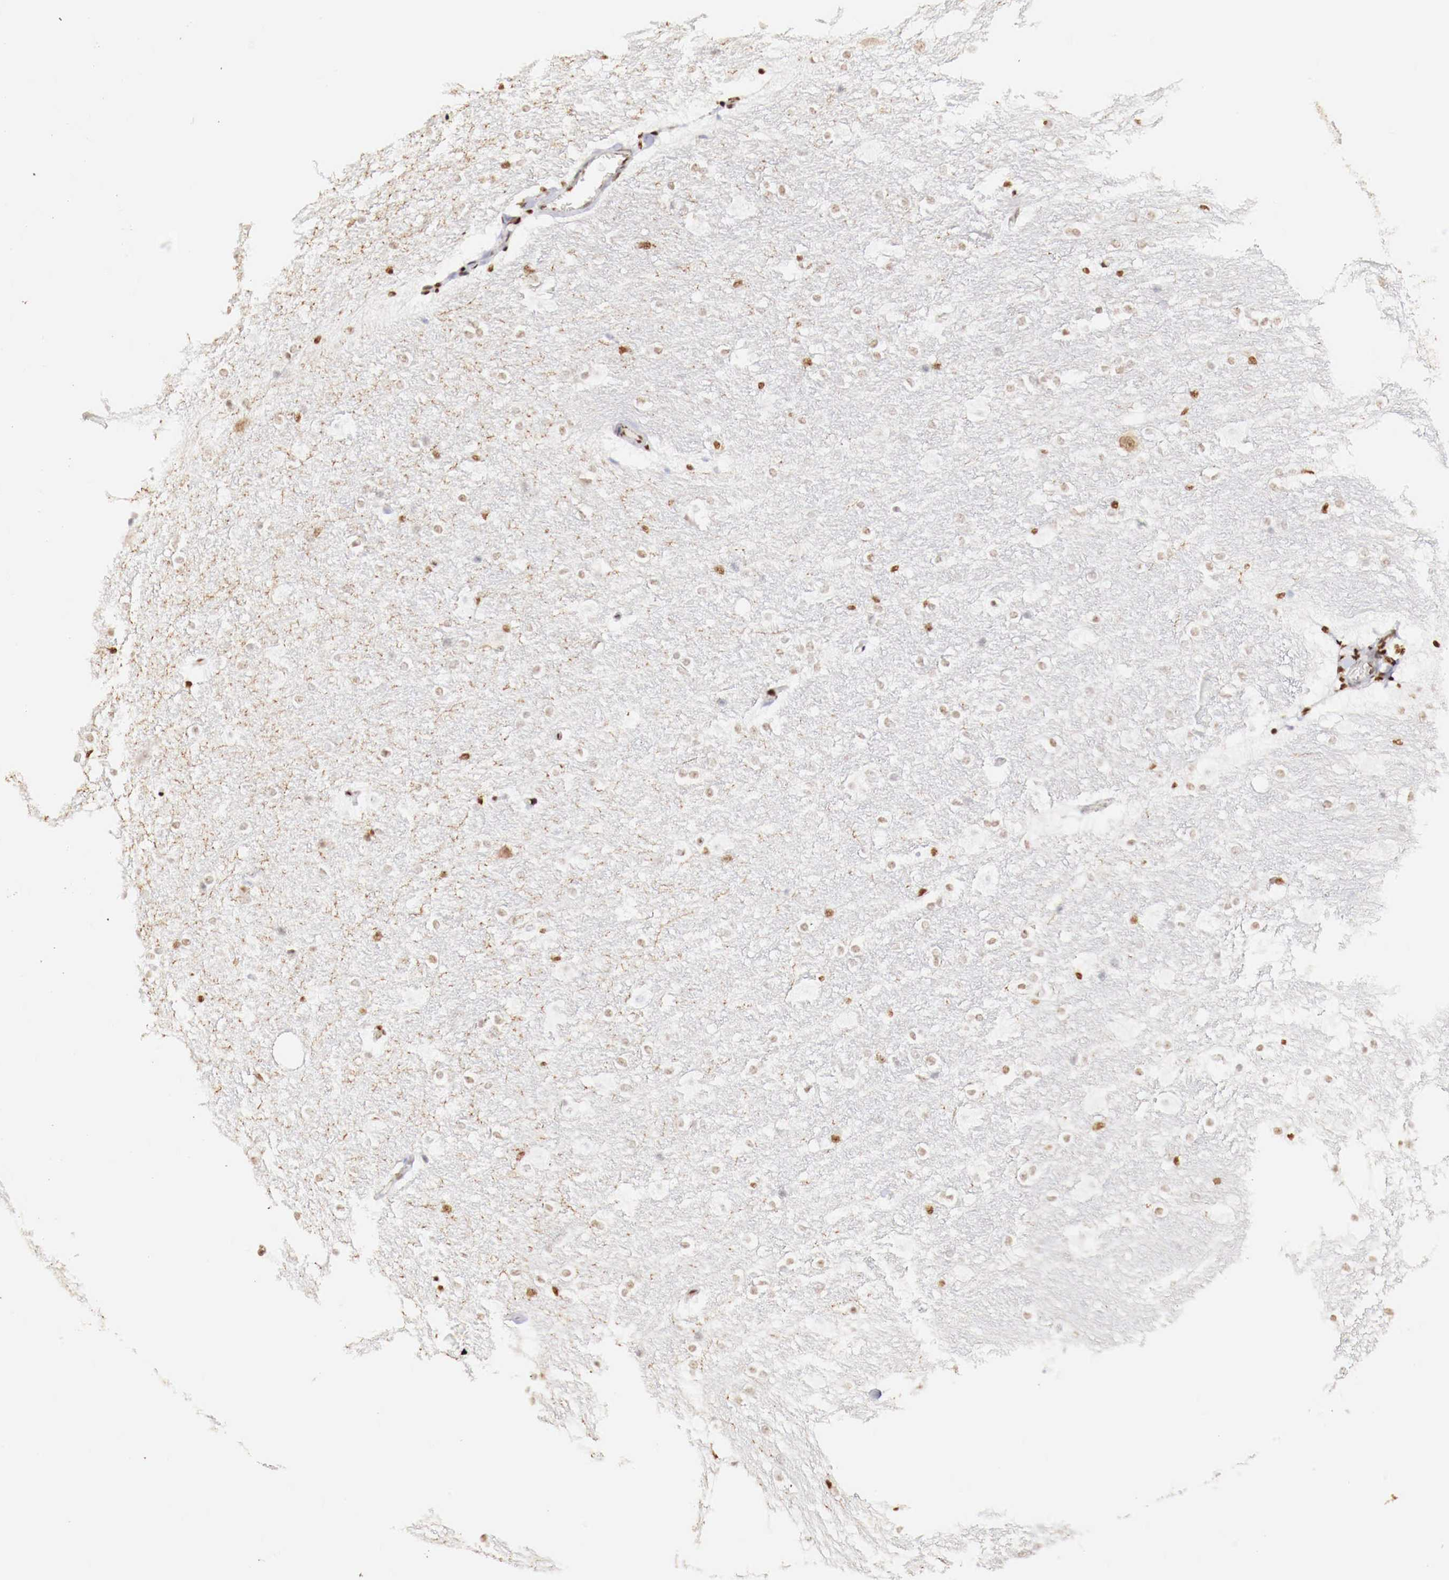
{"staining": {"intensity": "moderate", "quantity": "25%-75%", "location": "cytoplasmic/membranous,nuclear"}, "tissue": "hippocampus", "cell_type": "Glial cells", "image_type": "normal", "snomed": [{"axis": "morphology", "description": "Normal tissue, NOS"}, {"axis": "topography", "description": "Hippocampus"}], "caption": "The micrograph exhibits staining of normal hippocampus, revealing moderate cytoplasmic/membranous,nuclear protein expression (brown color) within glial cells. (DAB (3,3'-diaminobenzidine) = brown stain, brightfield microscopy at high magnification).", "gene": "MAX", "patient": {"sex": "female", "age": 19}}